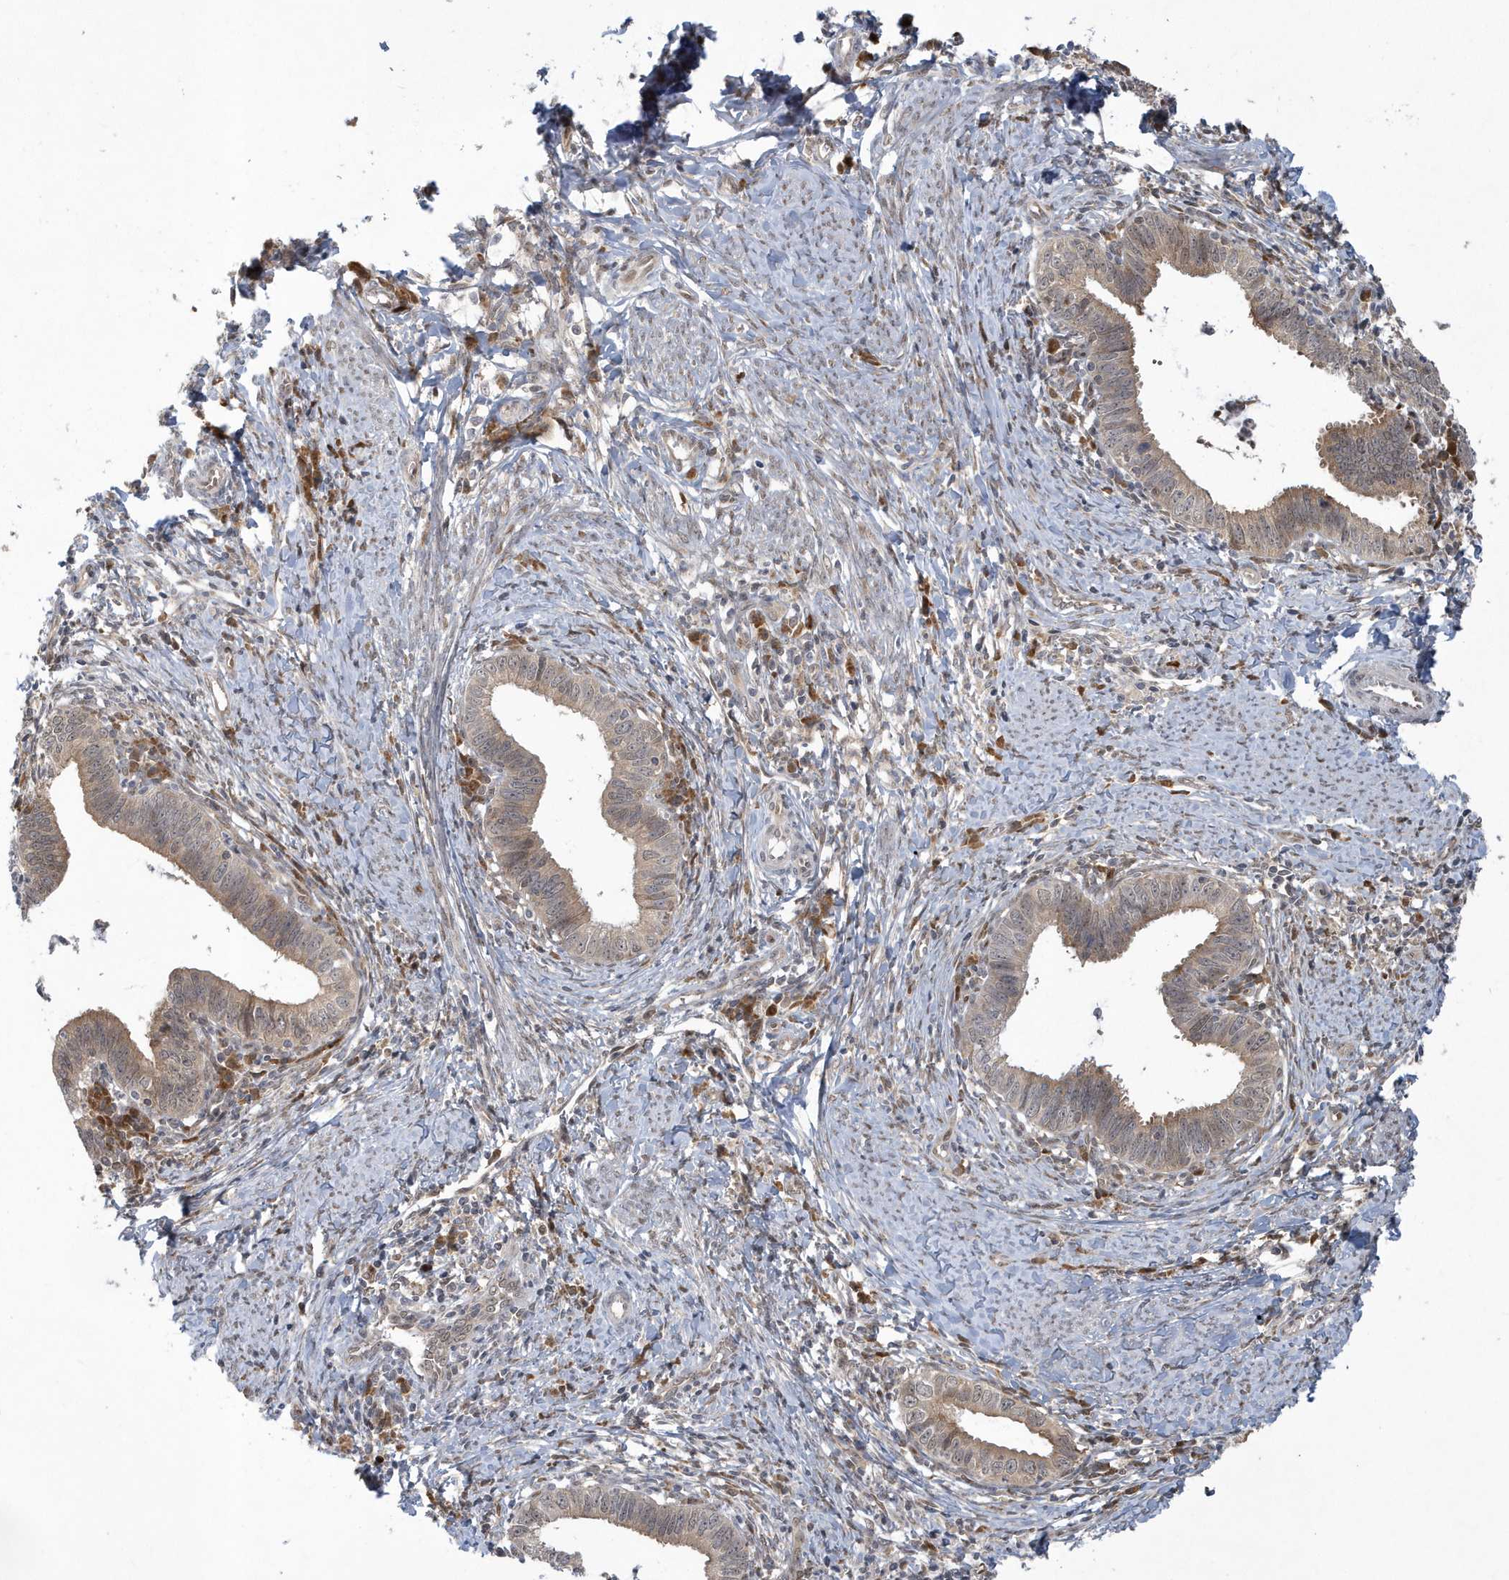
{"staining": {"intensity": "weak", "quantity": ">75%", "location": "cytoplasmic/membranous"}, "tissue": "cervical cancer", "cell_type": "Tumor cells", "image_type": "cancer", "snomed": [{"axis": "morphology", "description": "Adenocarcinoma, NOS"}, {"axis": "topography", "description": "Cervix"}], "caption": "Protein staining by immunohistochemistry reveals weak cytoplasmic/membranous expression in about >75% of tumor cells in cervical adenocarcinoma.", "gene": "ATG4A", "patient": {"sex": "female", "age": 36}}